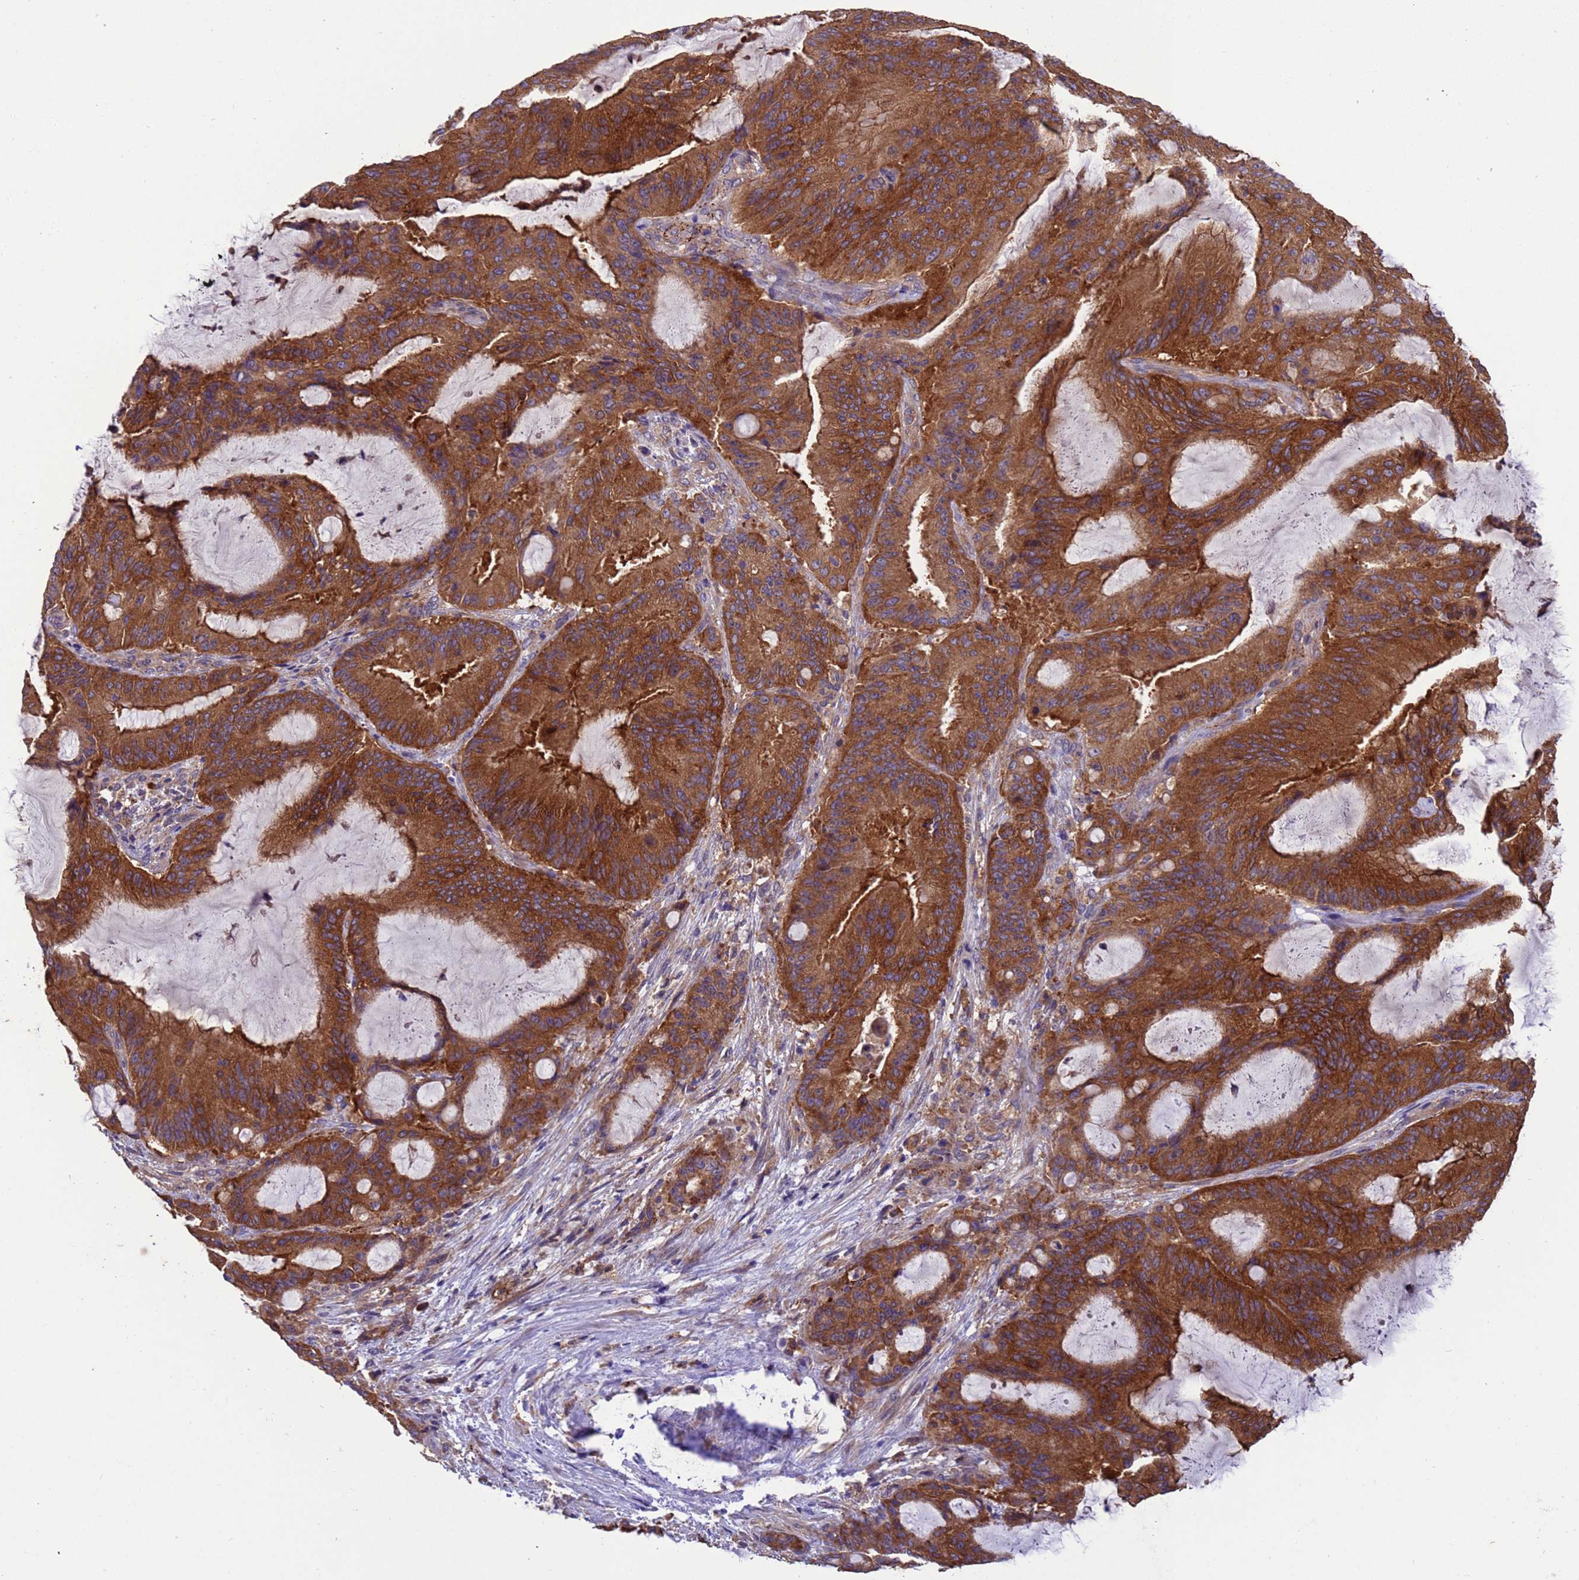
{"staining": {"intensity": "strong", "quantity": ">75%", "location": "cytoplasmic/membranous"}, "tissue": "liver cancer", "cell_type": "Tumor cells", "image_type": "cancer", "snomed": [{"axis": "morphology", "description": "Normal tissue, NOS"}, {"axis": "morphology", "description": "Cholangiocarcinoma"}, {"axis": "topography", "description": "Liver"}, {"axis": "topography", "description": "Peripheral nerve tissue"}], "caption": "This is an image of immunohistochemistry staining of liver cholangiocarcinoma, which shows strong expression in the cytoplasmic/membranous of tumor cells.", "gene": "ARHGAP12", "patient": {"sex": "female", "age": 73}}